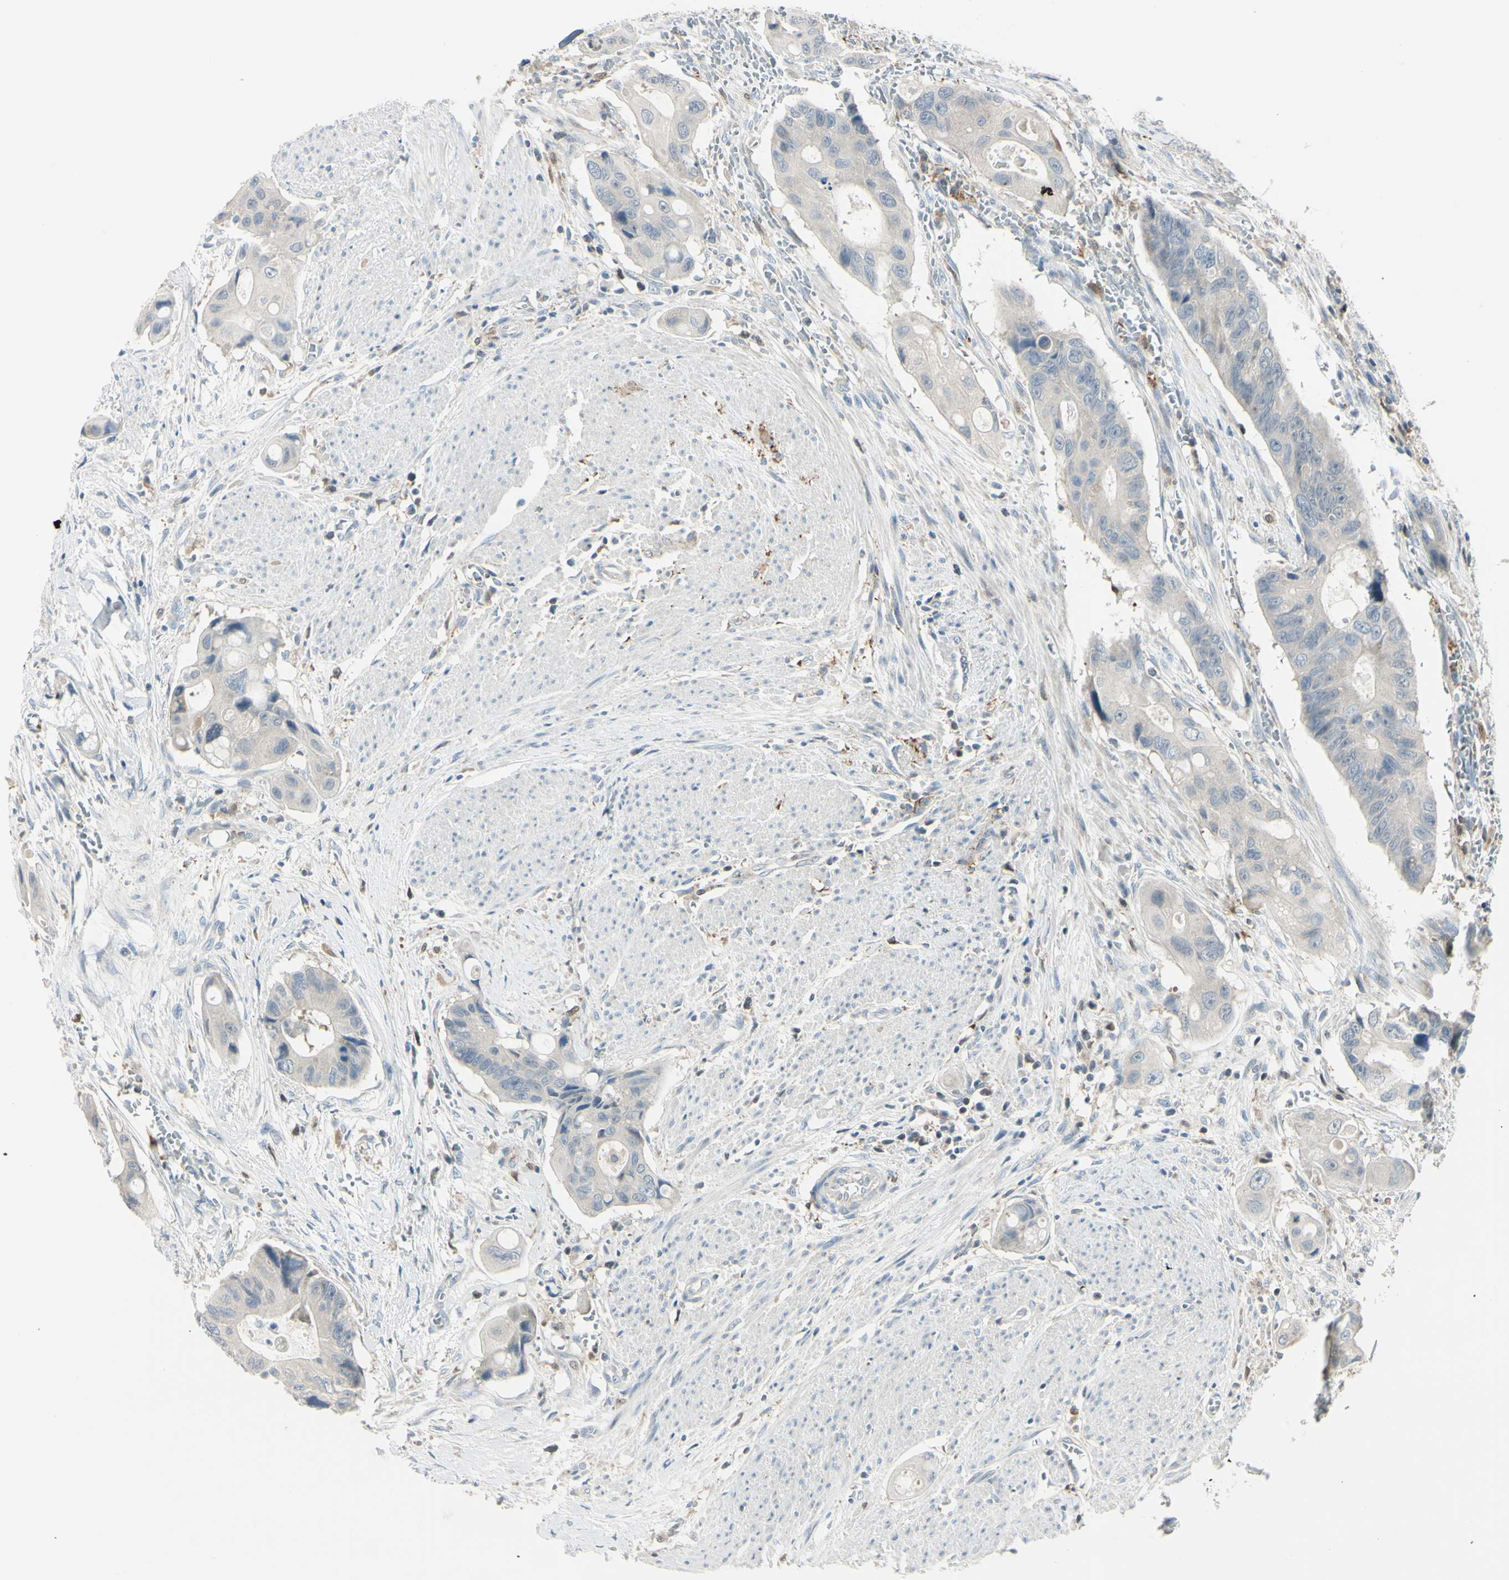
{"staining": {"intensity": "weak", "quantity": "<25%", "location": "cytoplasmic/membranous"}, "tissue": "colorectal cancer", "cell_type": "Tumor cells", "image_type": "cancer", "snomed": [{"axis": "morphology", "description": "Adenocarcinoma, NOS"}, {"axis": "topography", "description": "Colon"}], "caption": "The histopathology image displays no significant positivity in tumor cells of colorectal cancer. (Brightfield microscopy of DAB immunohistochemistry at high magnification).", "gene": "CYRIB", "patient": {"sex": "female", "age": 57}}